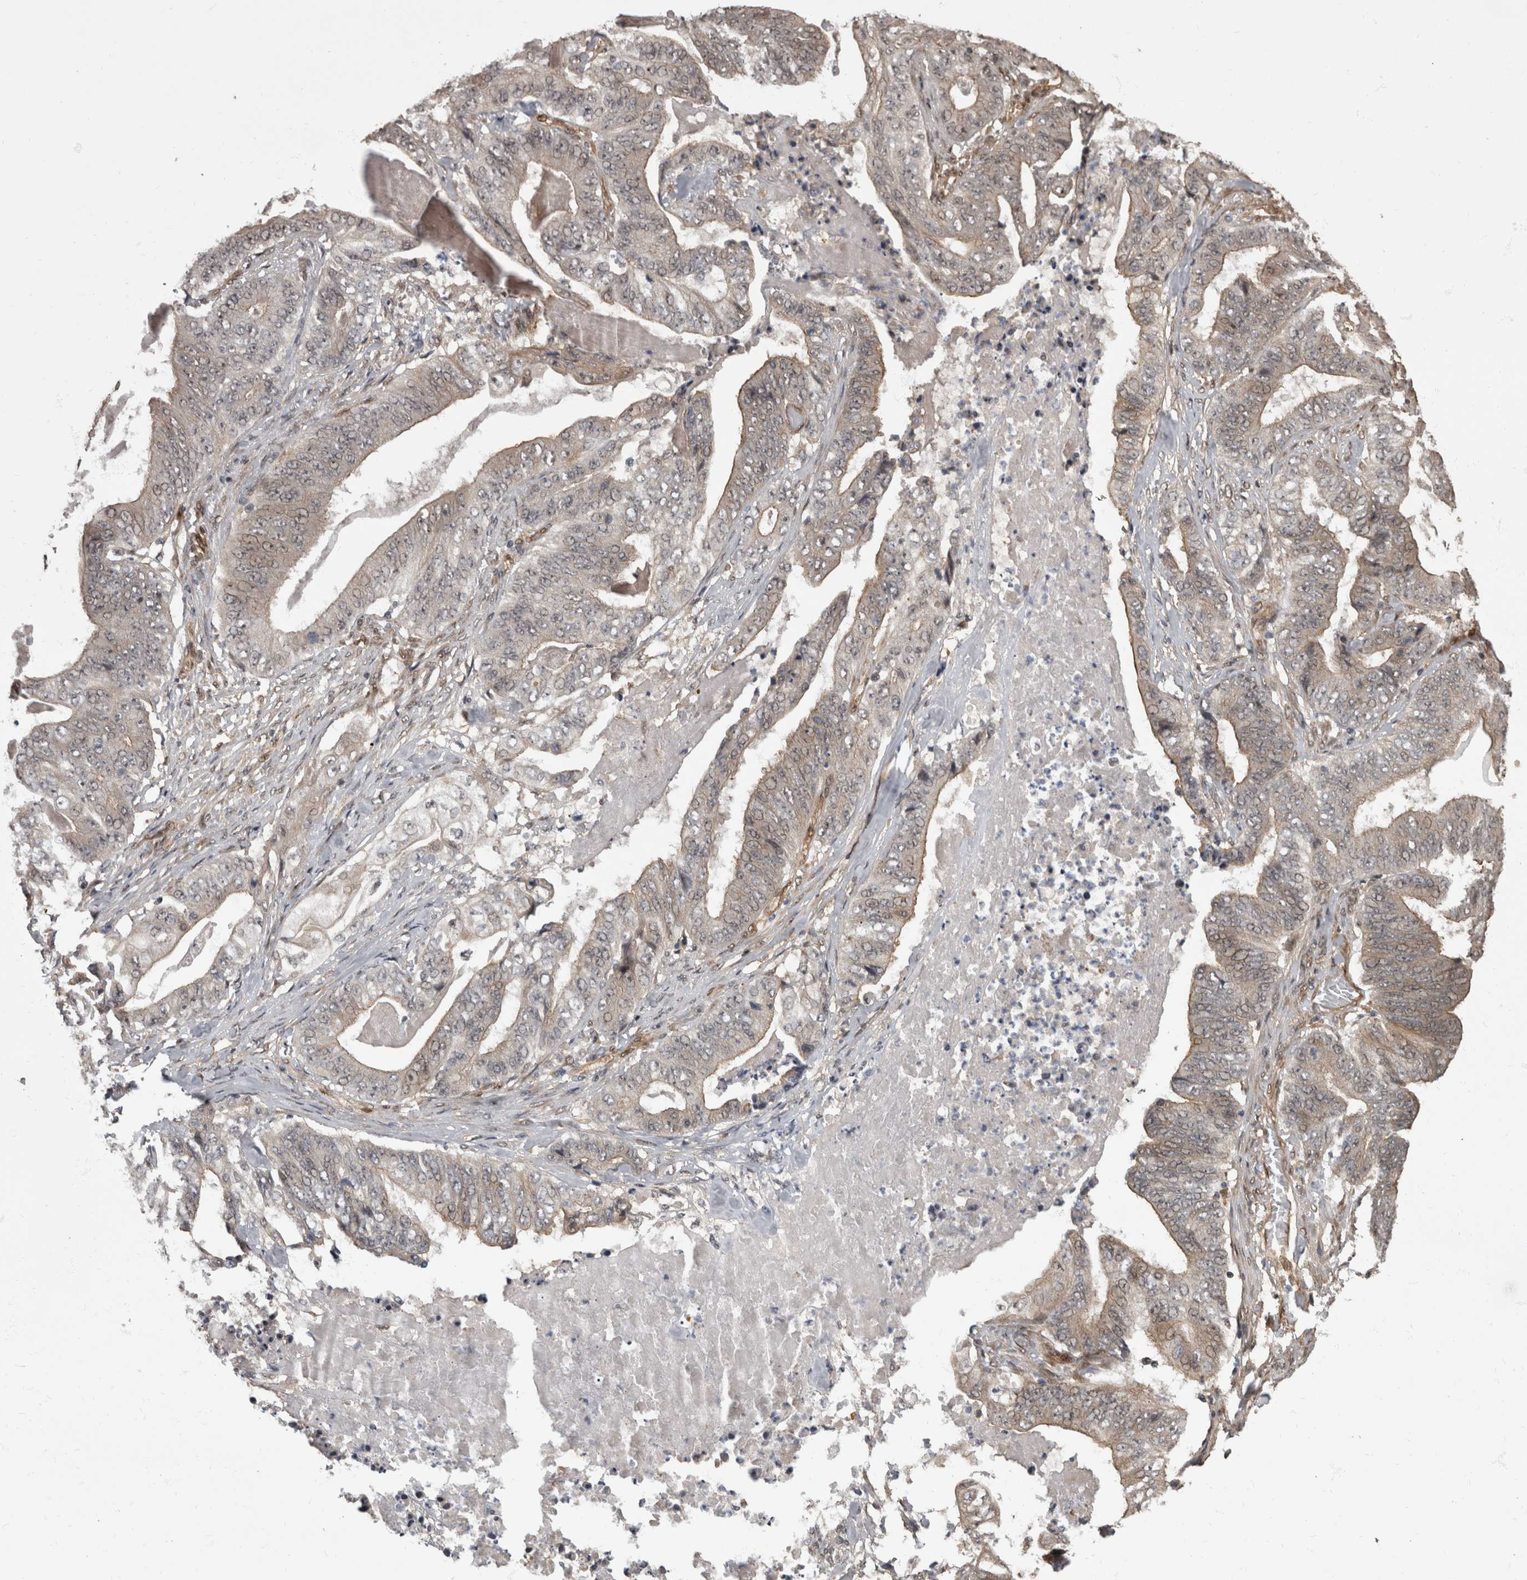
{"staining": {"intensity": "weak", "quantity": "<25%", "location": "cytoplasmic/membranous,nuclear"}, "tissue": "stomach cancer", "cell_type": "Tumor cells", "image_type": "cancer", "snomed": [{"axis": "morphology", "description": "Adenocarcinoma, NOS"}, {"axis": "topography", "description": "Stomach"}], "caption": "Immunohistochemistry (IHC) image of neoplastic tissue: human stomach cancer (adenocarcinoma) stained with DAB (3,3'-diaminobenzidine) shows no significant protein positivity in tumor cells.", "gene": "AKT3", "patient": {"sex": "female", "age": 73}}